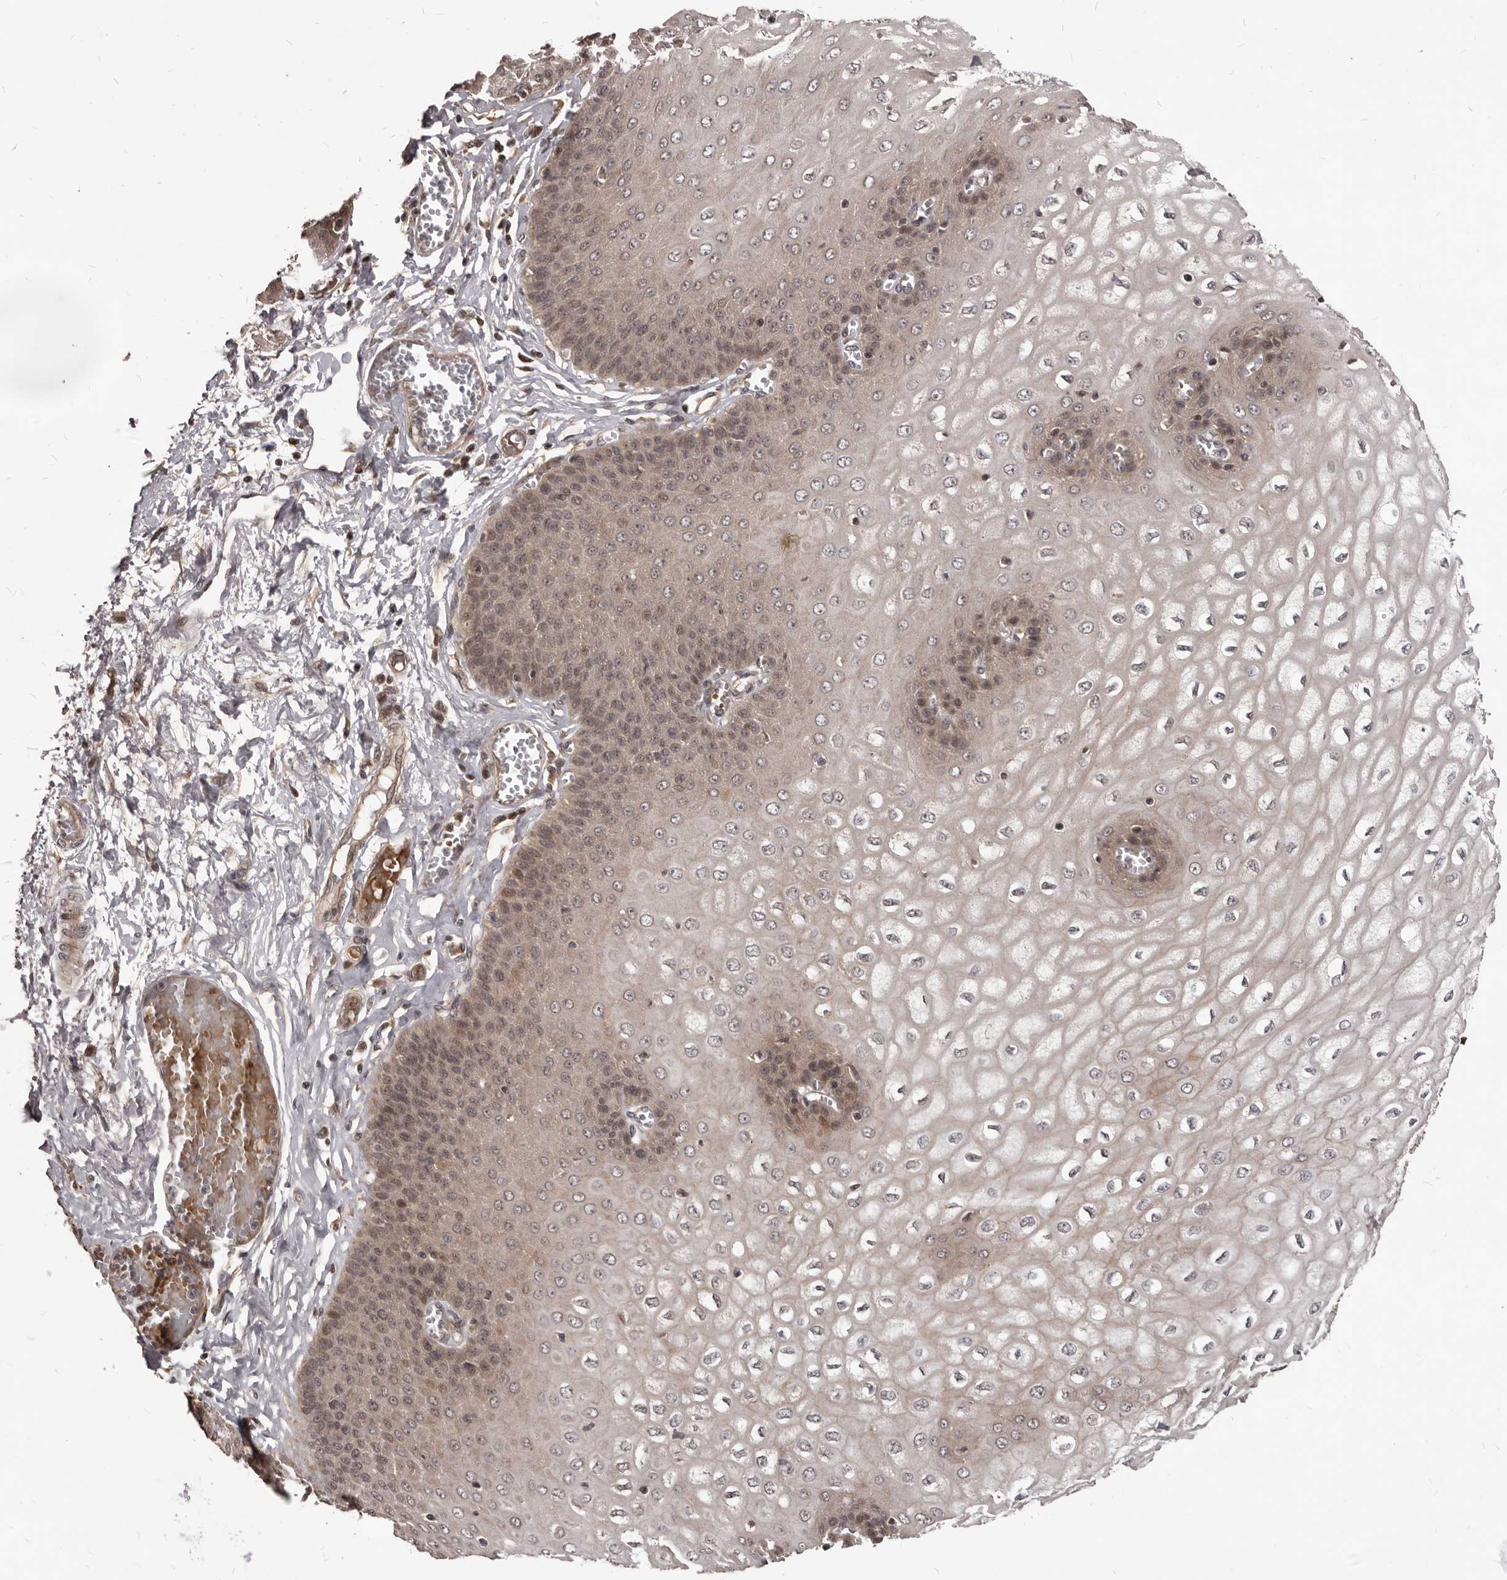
{"staining": {"intensity": "moderate", "quantity": ">75%", "location": "cytoplasmic/membranous,nuclear"}, "tissue": "esophagus", "cell_type": "Squamous epithelial cells", "image_type": "normal", "snomed": [{"axis": "morphology", "description": "Normal tissue, NOS"}, {"axis": "topography", "description": "Esophagus"}], "caption": "Immunohistochemical staining of benign esophagus demonstrates medium levels of moderate cytoplasmic/membranous,nuclear staining in approximately >75% of squamous epithelial cells.", "gene": "GABPB2", "patient": {"sex": "male", "age": 60}}